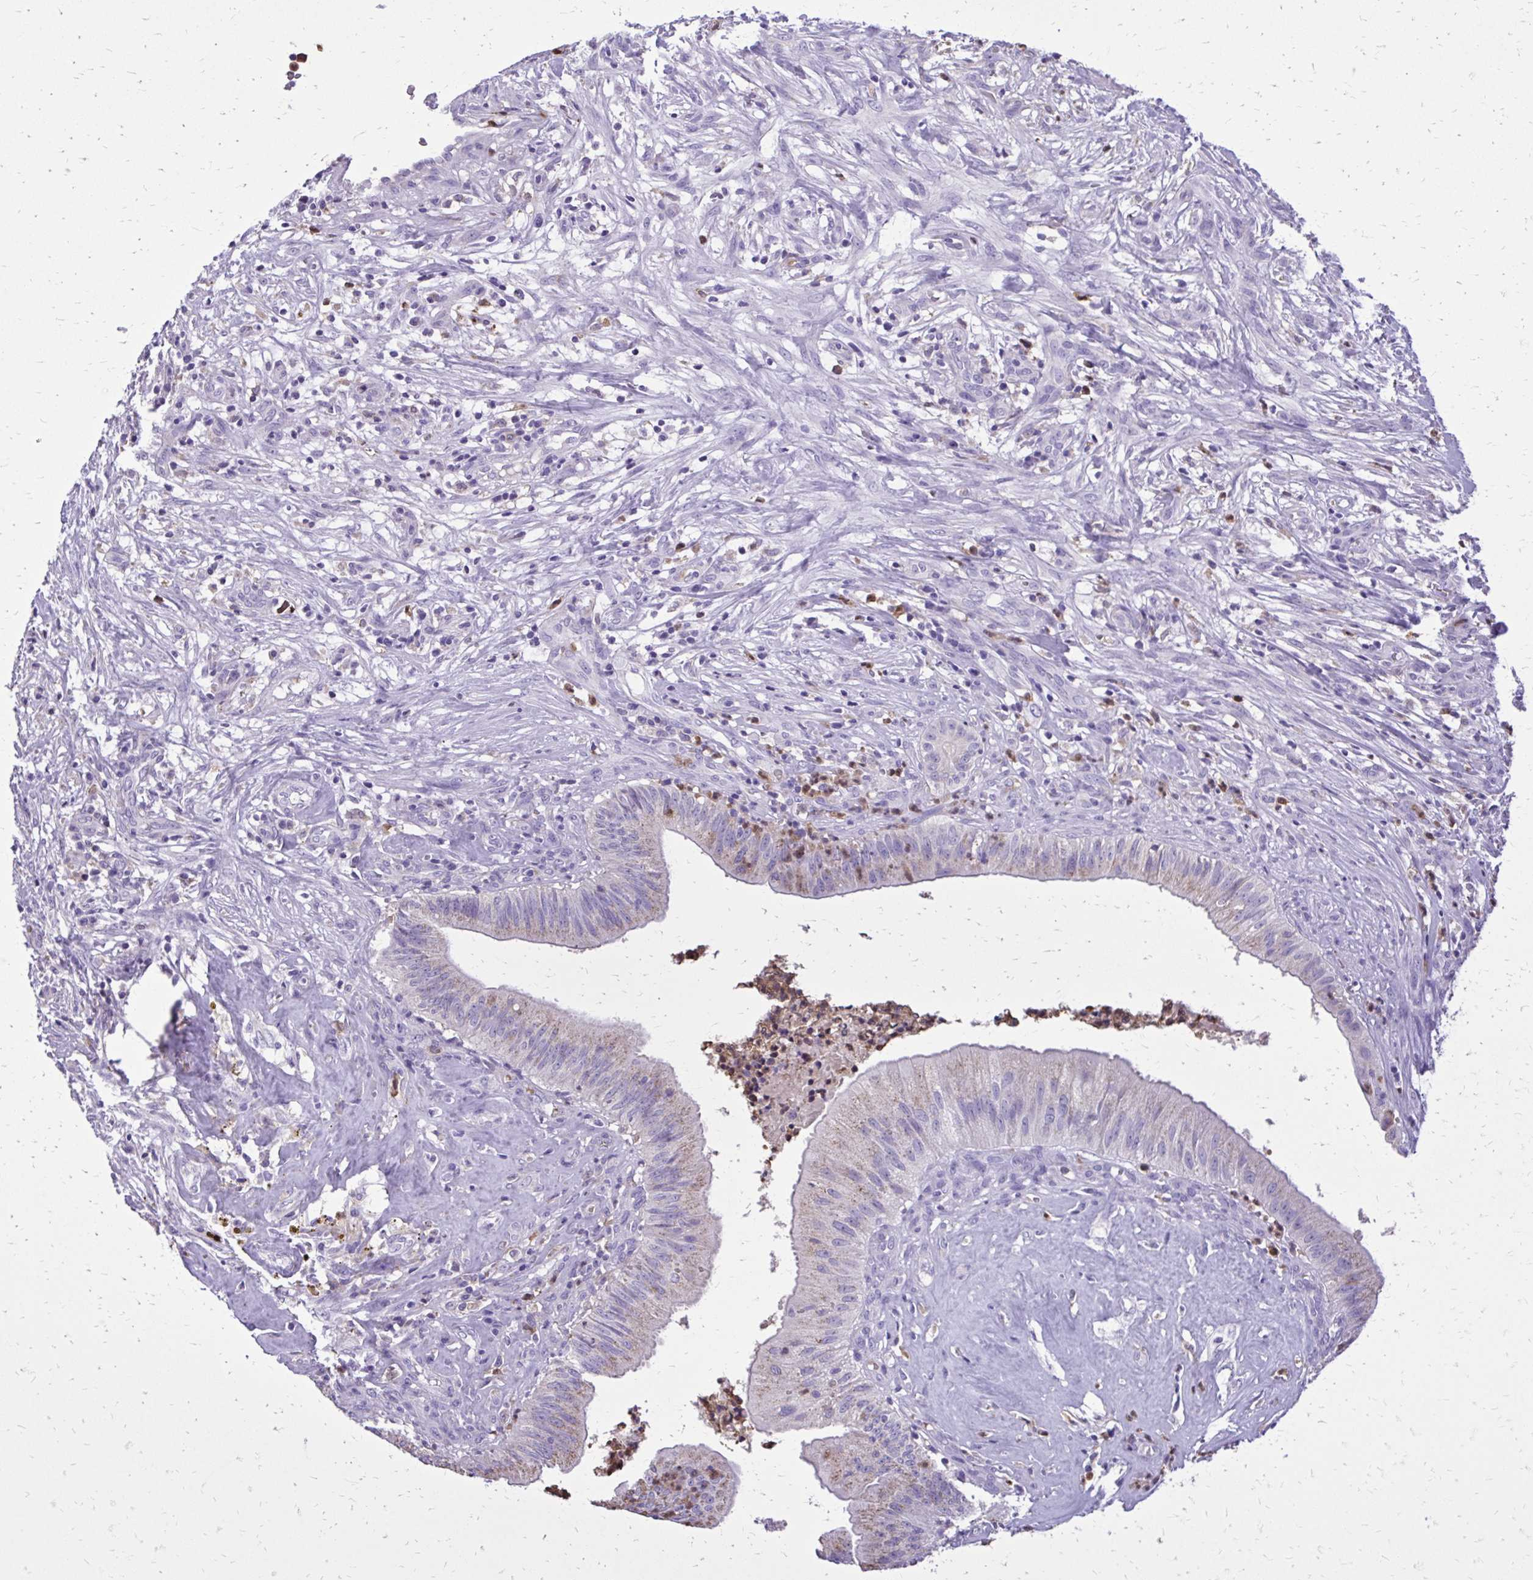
{"staining": {"intensity": "weak", "quantity": "<25%", "location": "cytoplasmic/membranous"}, "tissue": "head and neck cancer", "cell_type": "Tumor cells", "image_type": "cancer", "snomed": [{"axis": "morphology", "description": "Adenocarcinoma, NOS"}, {"axis": "topography", "description": "Head-Neck"}], "caption": "The photomicrograph displays no staining of tumor cells in adenocarcinoma (head and neck).", "gene": "CAT", "patient": {"sex": "male", "age": 44}}